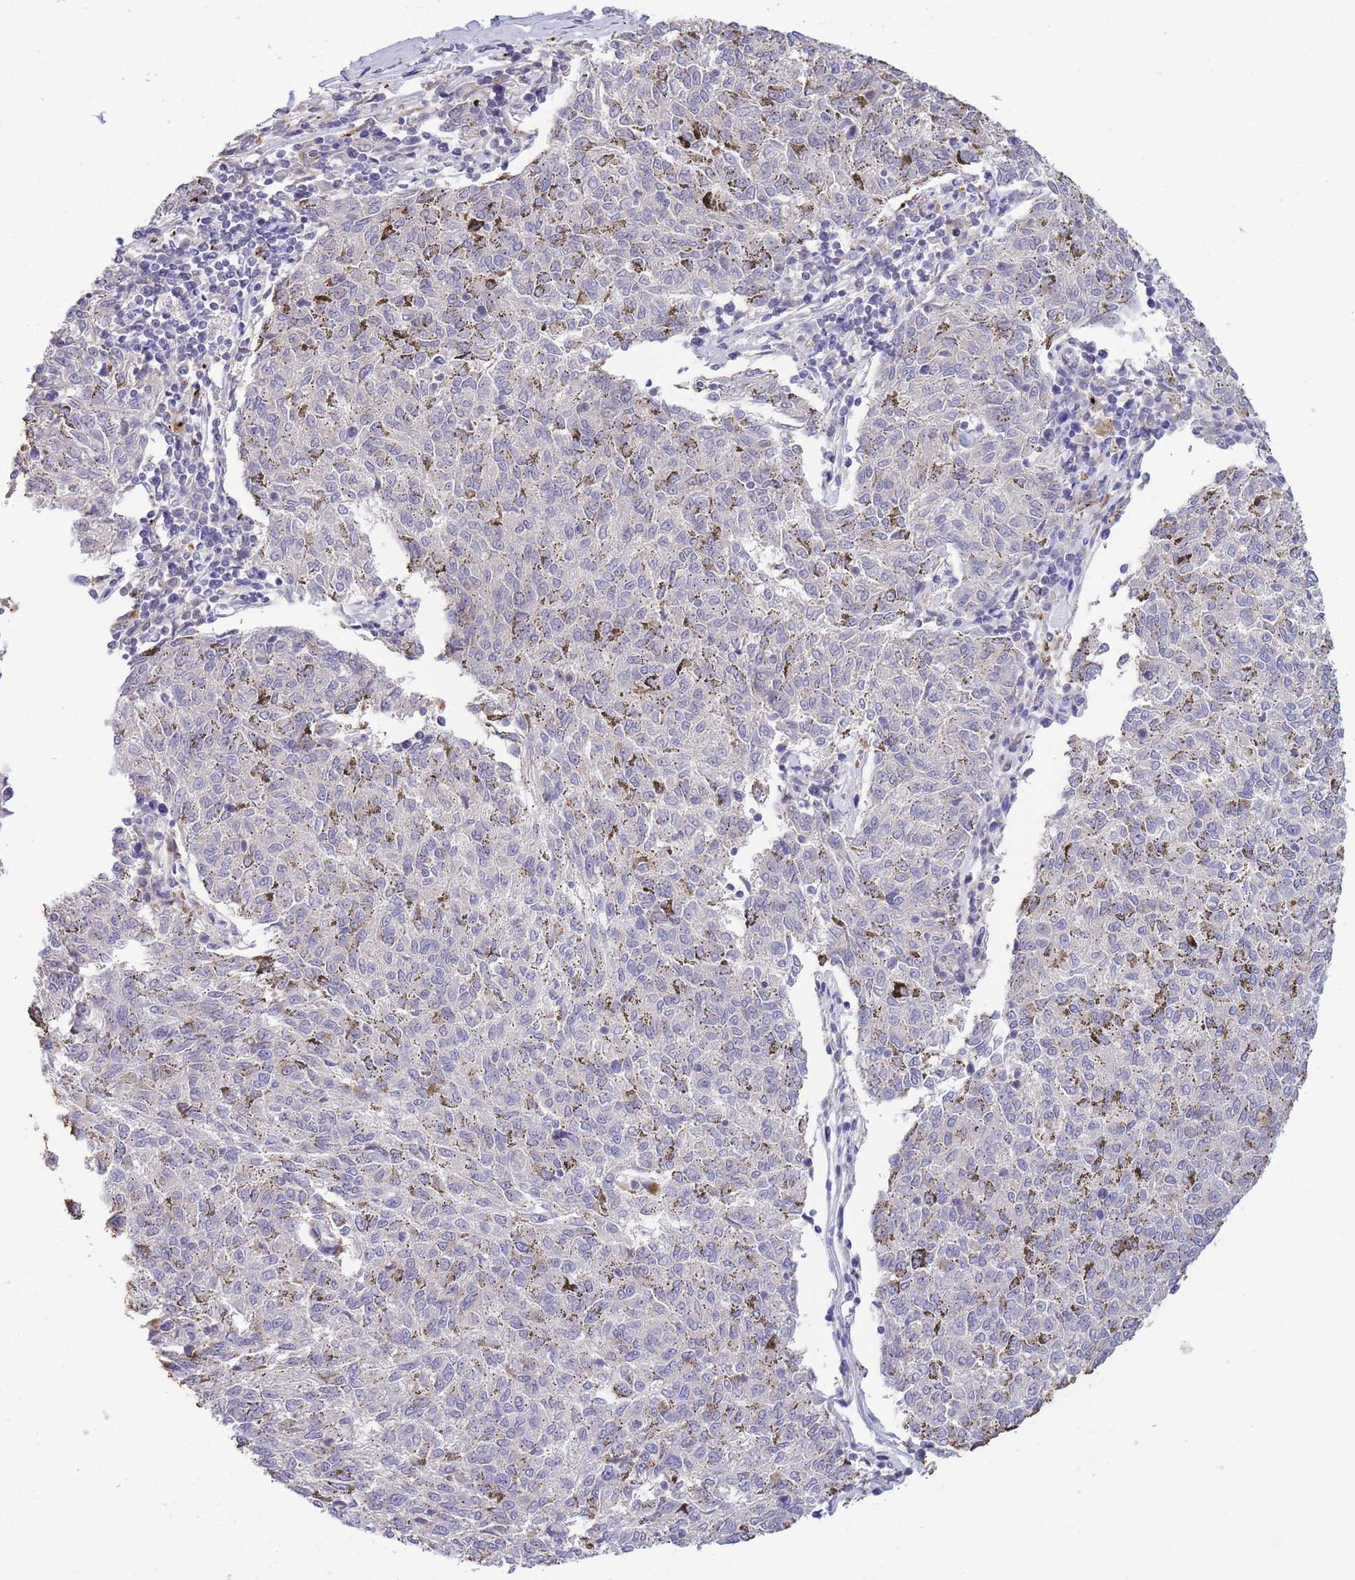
{"staining": {"intensity": "negative", "quantity": "none", "location": "none"}, "tissue": "melanoma", "cell_type": "Tumor cells", "image_type": "cancer", "snomed": [{"axis": "morphology", "description": "Malignant melanoma, NOS"}, {"axis": "topography", "description": "Skin"}], "caption": "Immunohistochemistry photomicrograph of melanoma stained for a protein (brown), which shows no positivity in tumor cells.", "gene": "CENPM", "patient": {"sex": "female", "age": 72}}